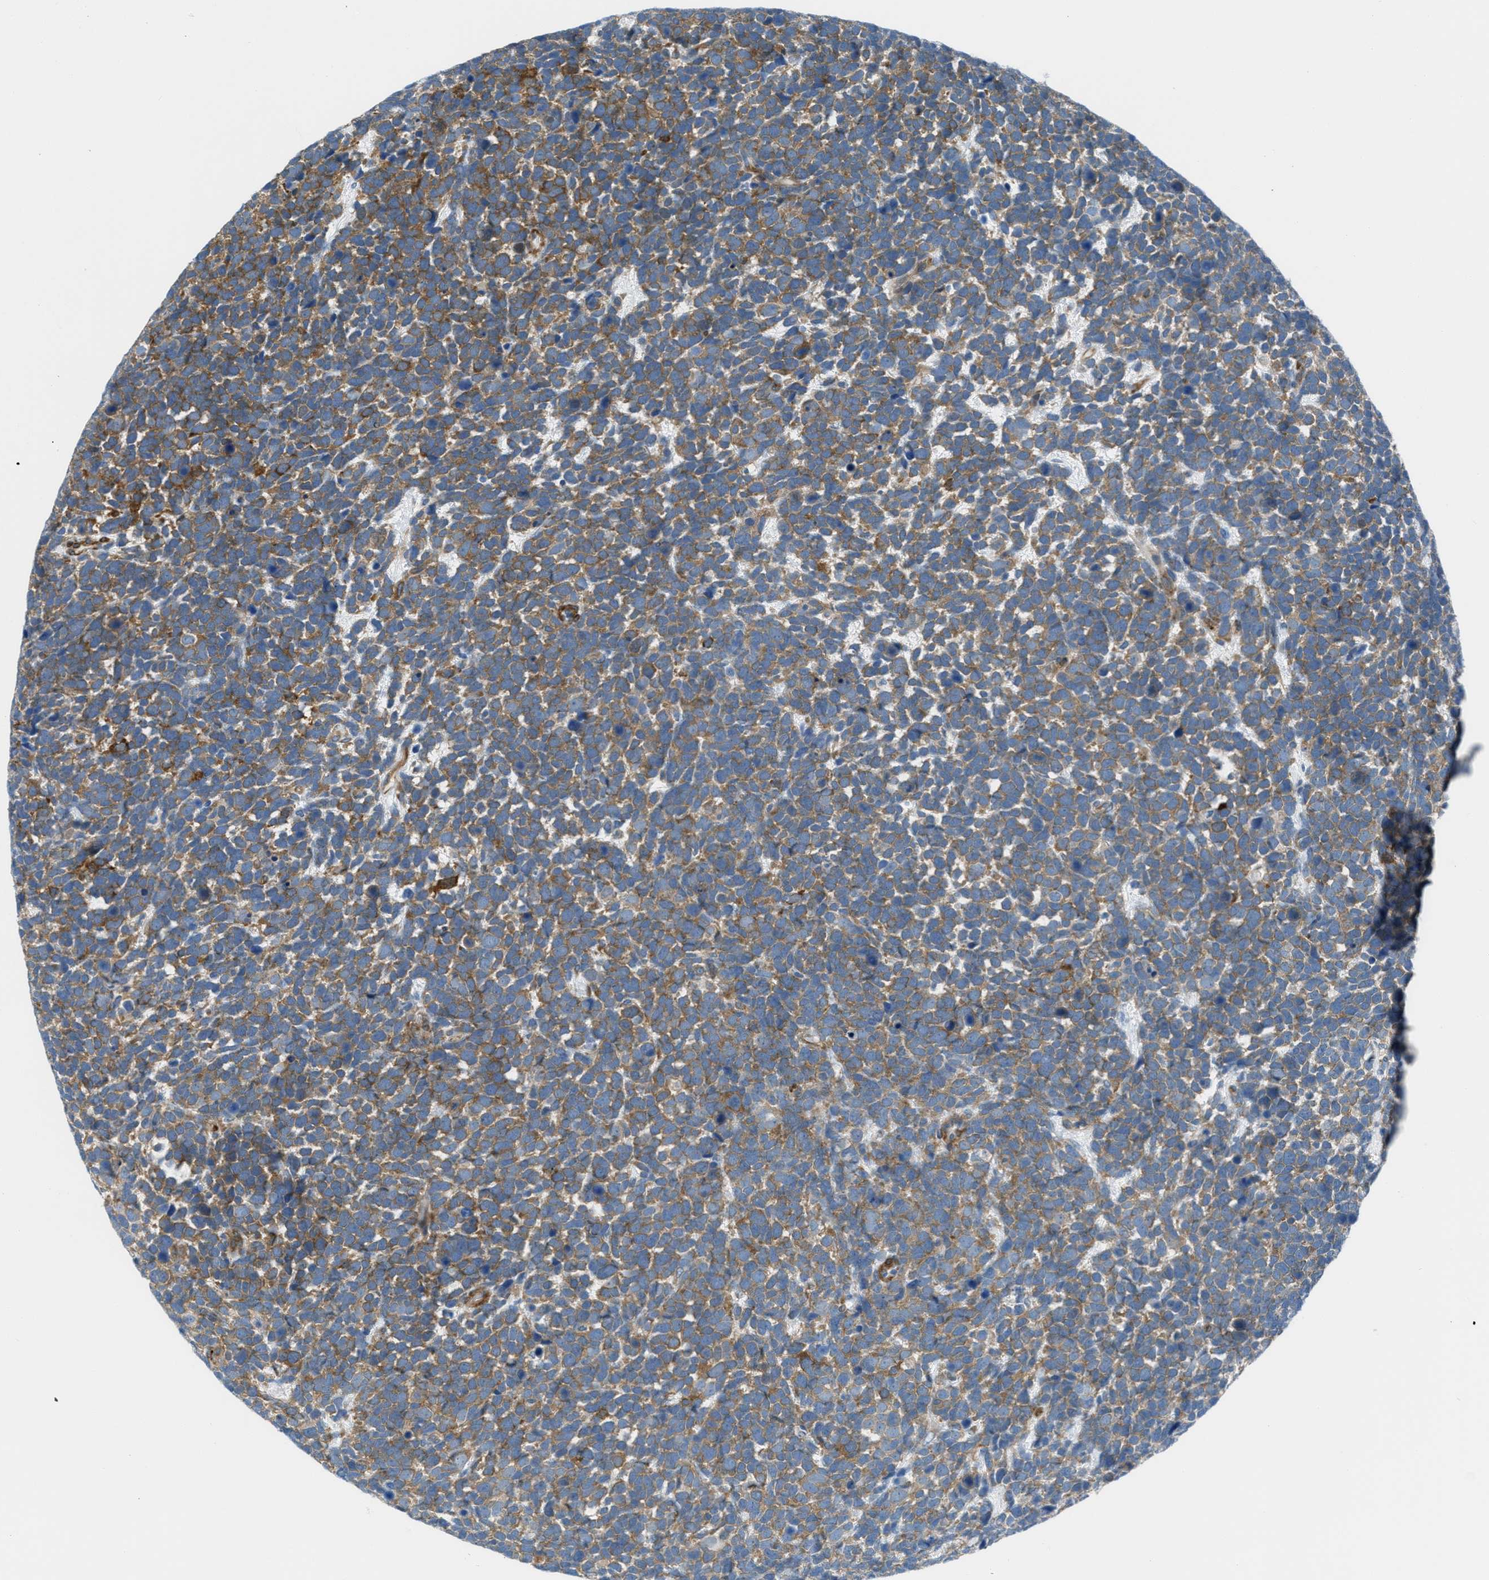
{"staining": {"intensity": "moderate", "quantity": ">75%", "location": "cytoplasmic/membranous"}, "tissue": "urothelial cancer", "cell_type": "Tumor cells", "image_type": "cancer", "snomed": [{"axis": "morphology", "description": "Urothelial carcinoma, High grade"}, {"axis": "topography", "description": "Urinary bladder"}], "caption": "This histopathology image demonstrates IHC staining of urothelial carcinoma (high-grade), with medium moderate cytoplasmic/membranous positivity in approximately >75% of tumor cells.", "gene": "MAPRE2", "patient": {"sex": "female", "age": 82}}